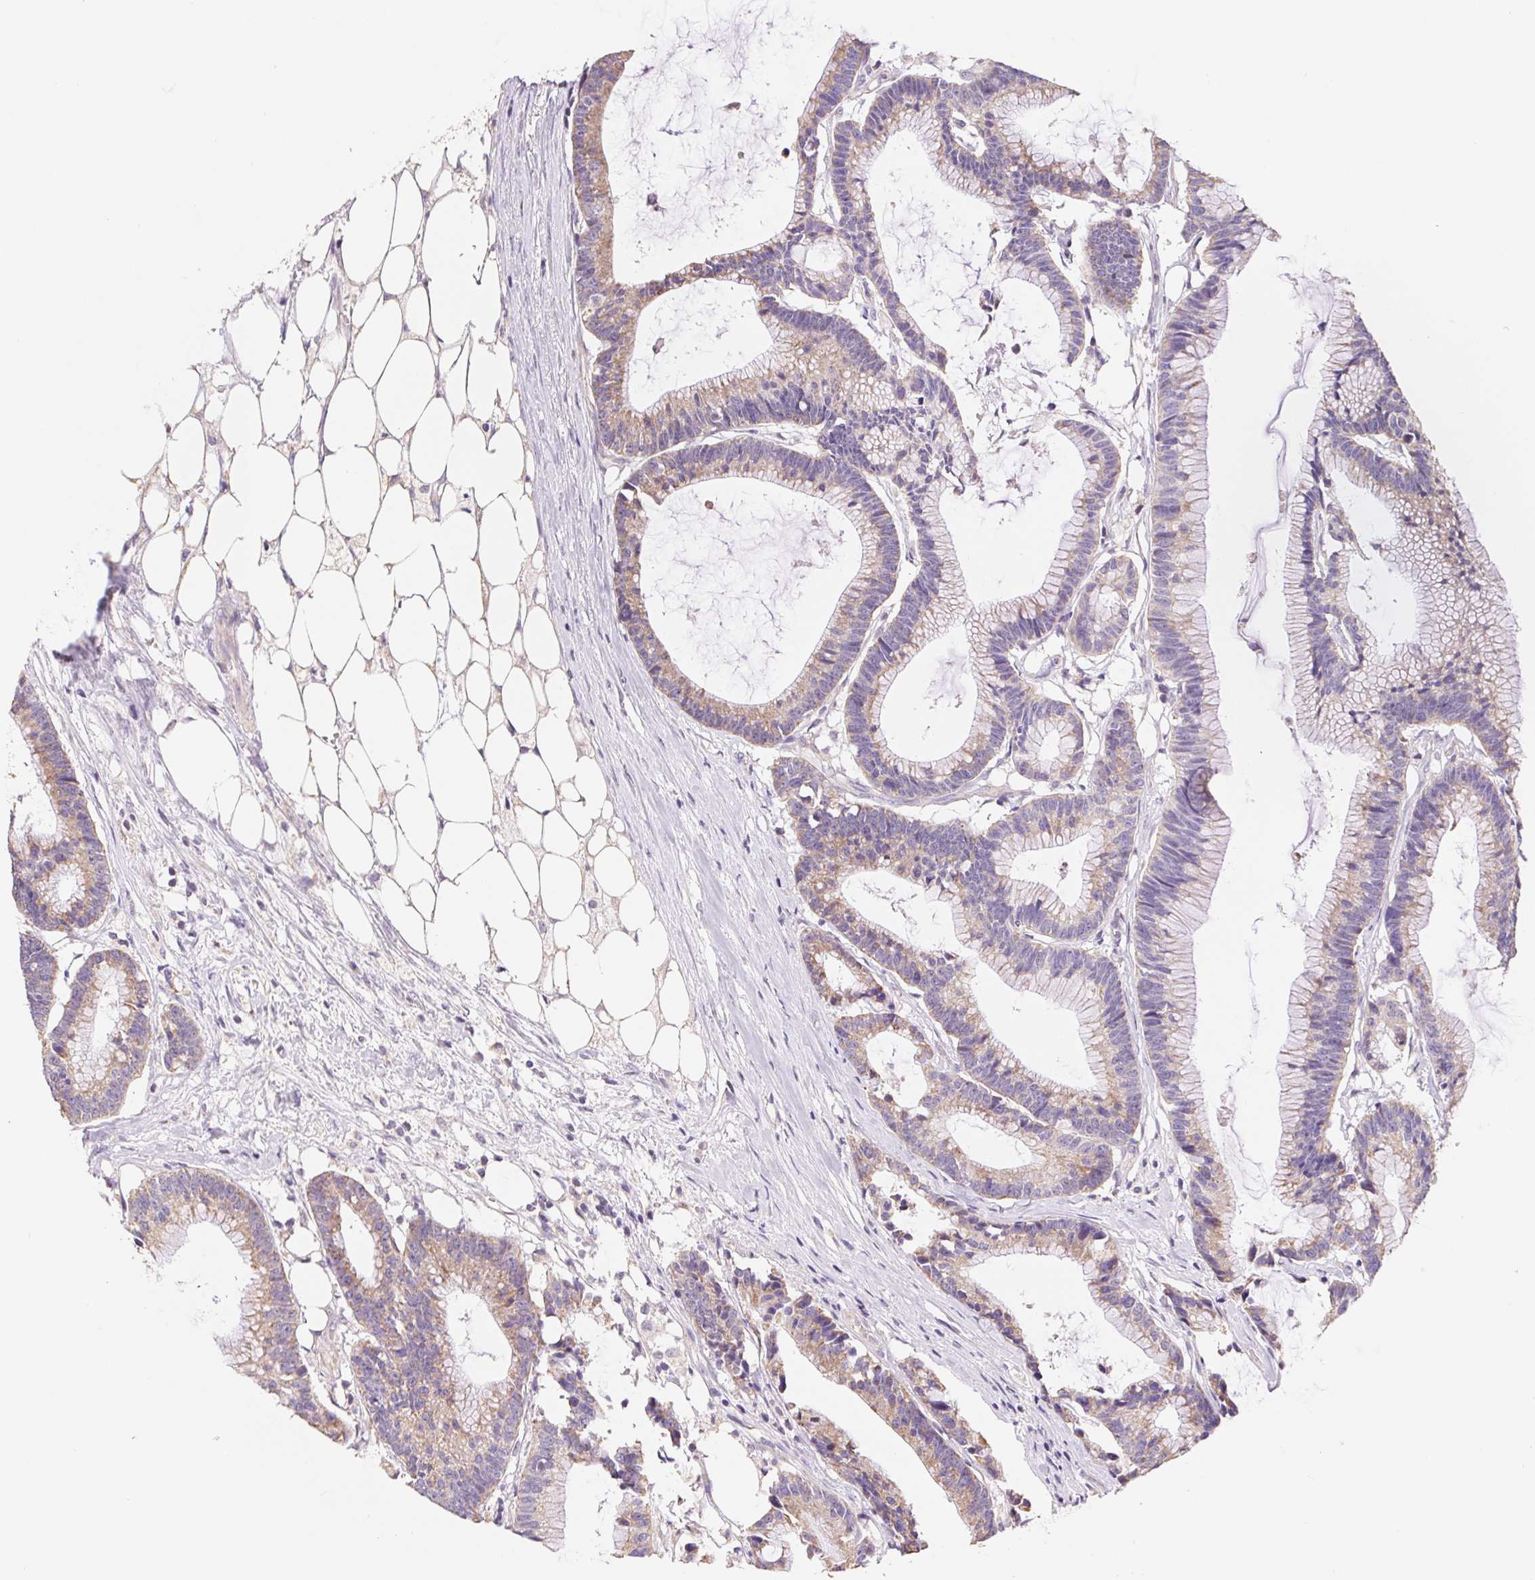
{"staining": {"intensity": "weak", "quantity": ">75%", "location": "cytoplasmic/membranous"}, "tissue": "colorectal cancer", "cell_type": "Tumor cells", "image_type": "cancer", "snomed": [{"axis": "morphology", "description": "Adenocarcinoma, NOS"}, {"axis": "topography", "description": "Colon"}], "caption": "Immunohistochemical staining of colorectal cancer reveals weak cytoplasmic/membranous protein positivity in about >75% of tumor cells.", "gene": "FKBP6", "patient": {"sex": "female", "age": 78}}